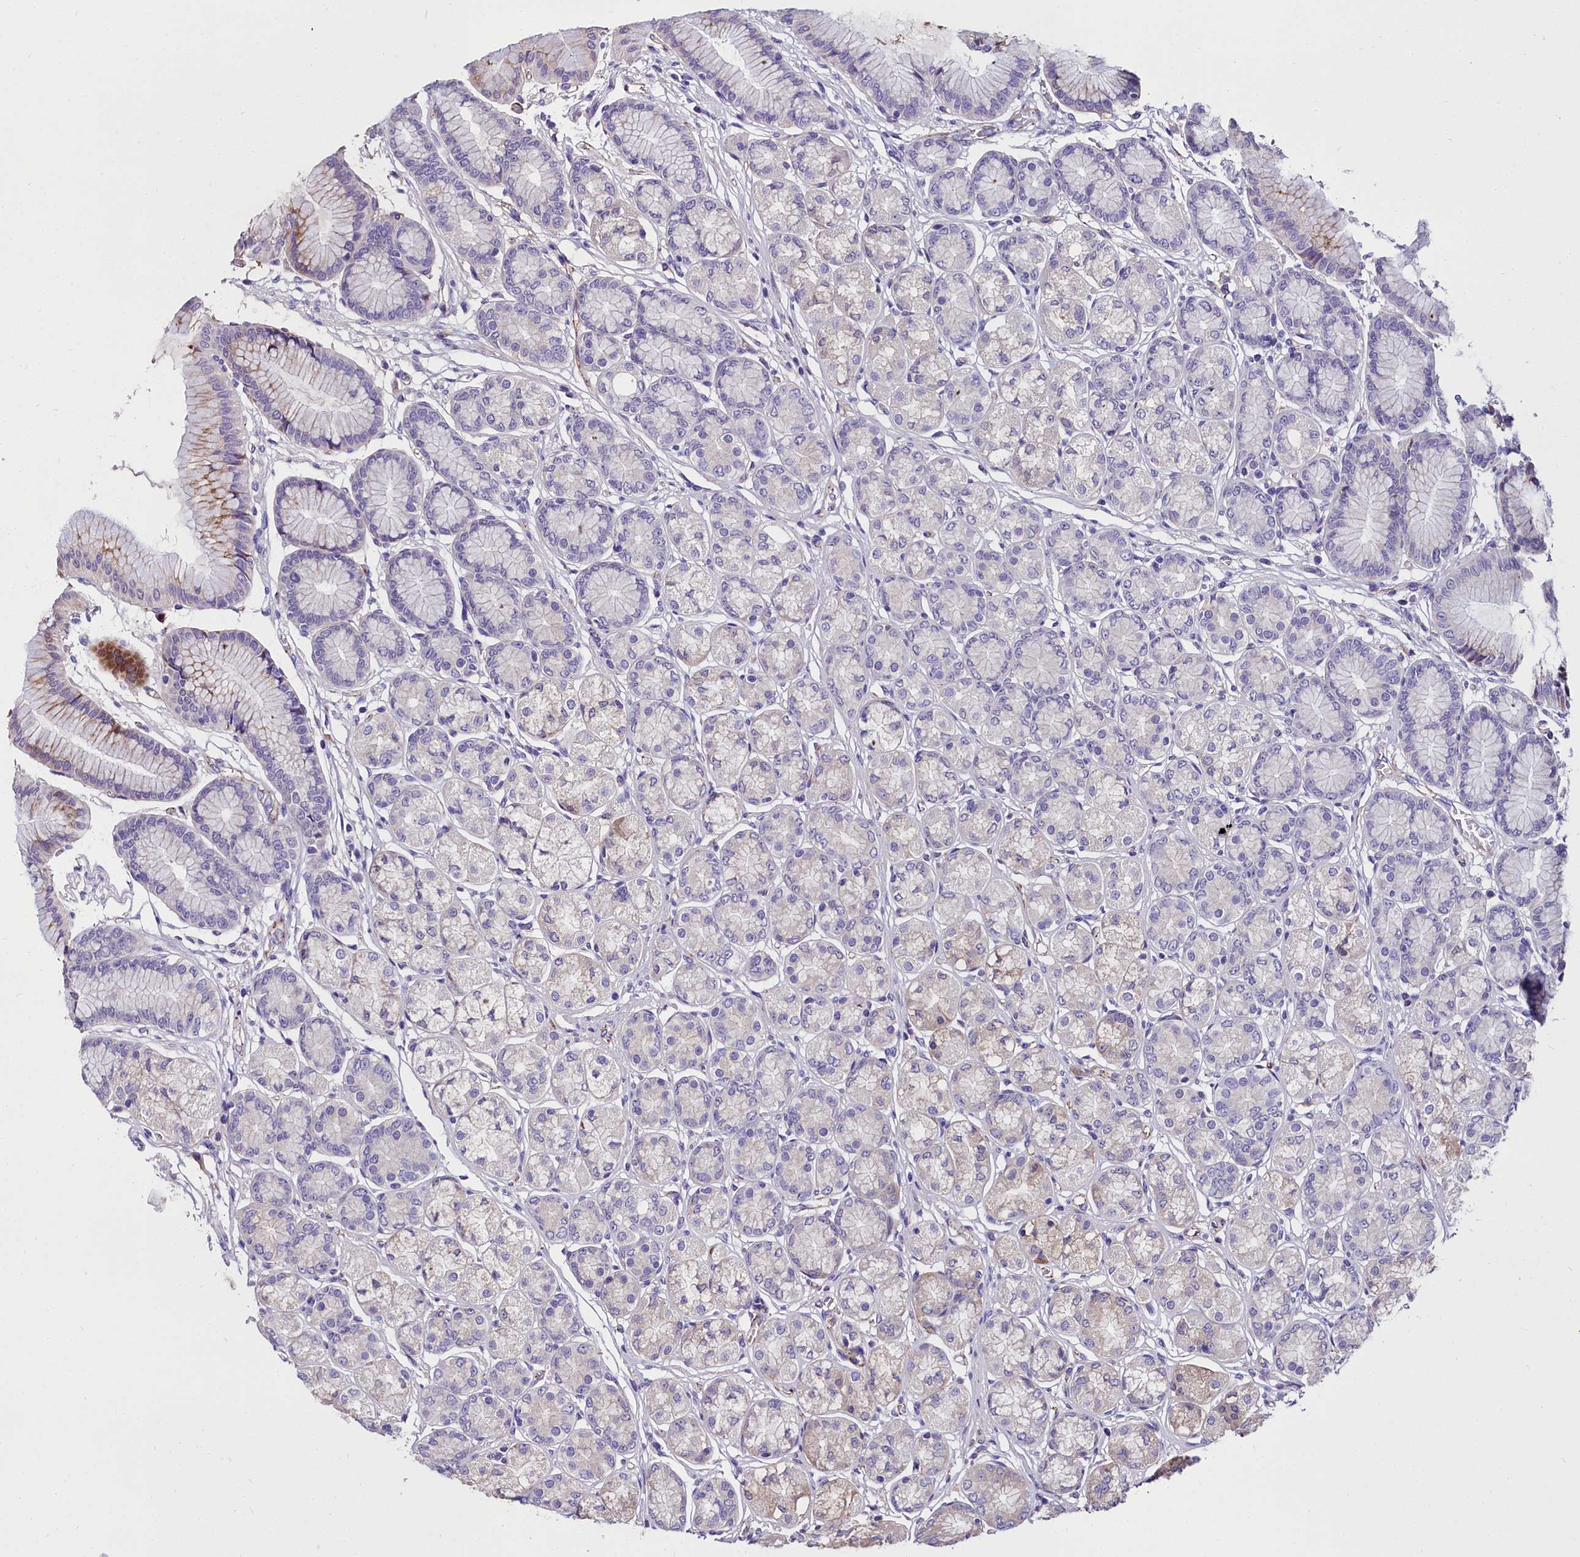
{"staining": {"intensity": "moderate", "quantity": "<25%", "location": "cytoplasmic/membranous"}, "tissue": "stomach", "cell_type": "Glandular cells", "image_type": "normal", "snomed": [{"axis": "morphology", "description": "Normal tissue, NOS"}, {"axis": "morphology", "description": "Adenocarcinoma, NOS"}, {"axis": "morphology", "description": "Adenocarcinoma, High grade"}, {"axis": "topography", "description": "Stomach, upper"}, {"axis": "topography", "description": "Stomach"}], "caption": "DAB (3,3'-diaminobenzidine) immunohistochemical staining of benign human stomach shows moderate cytoplasmic/membranous protein positivity in approximately <25% of glandular cells.", "gene": "MS4A18", "patient": {"sex": "female", "age": 65}}